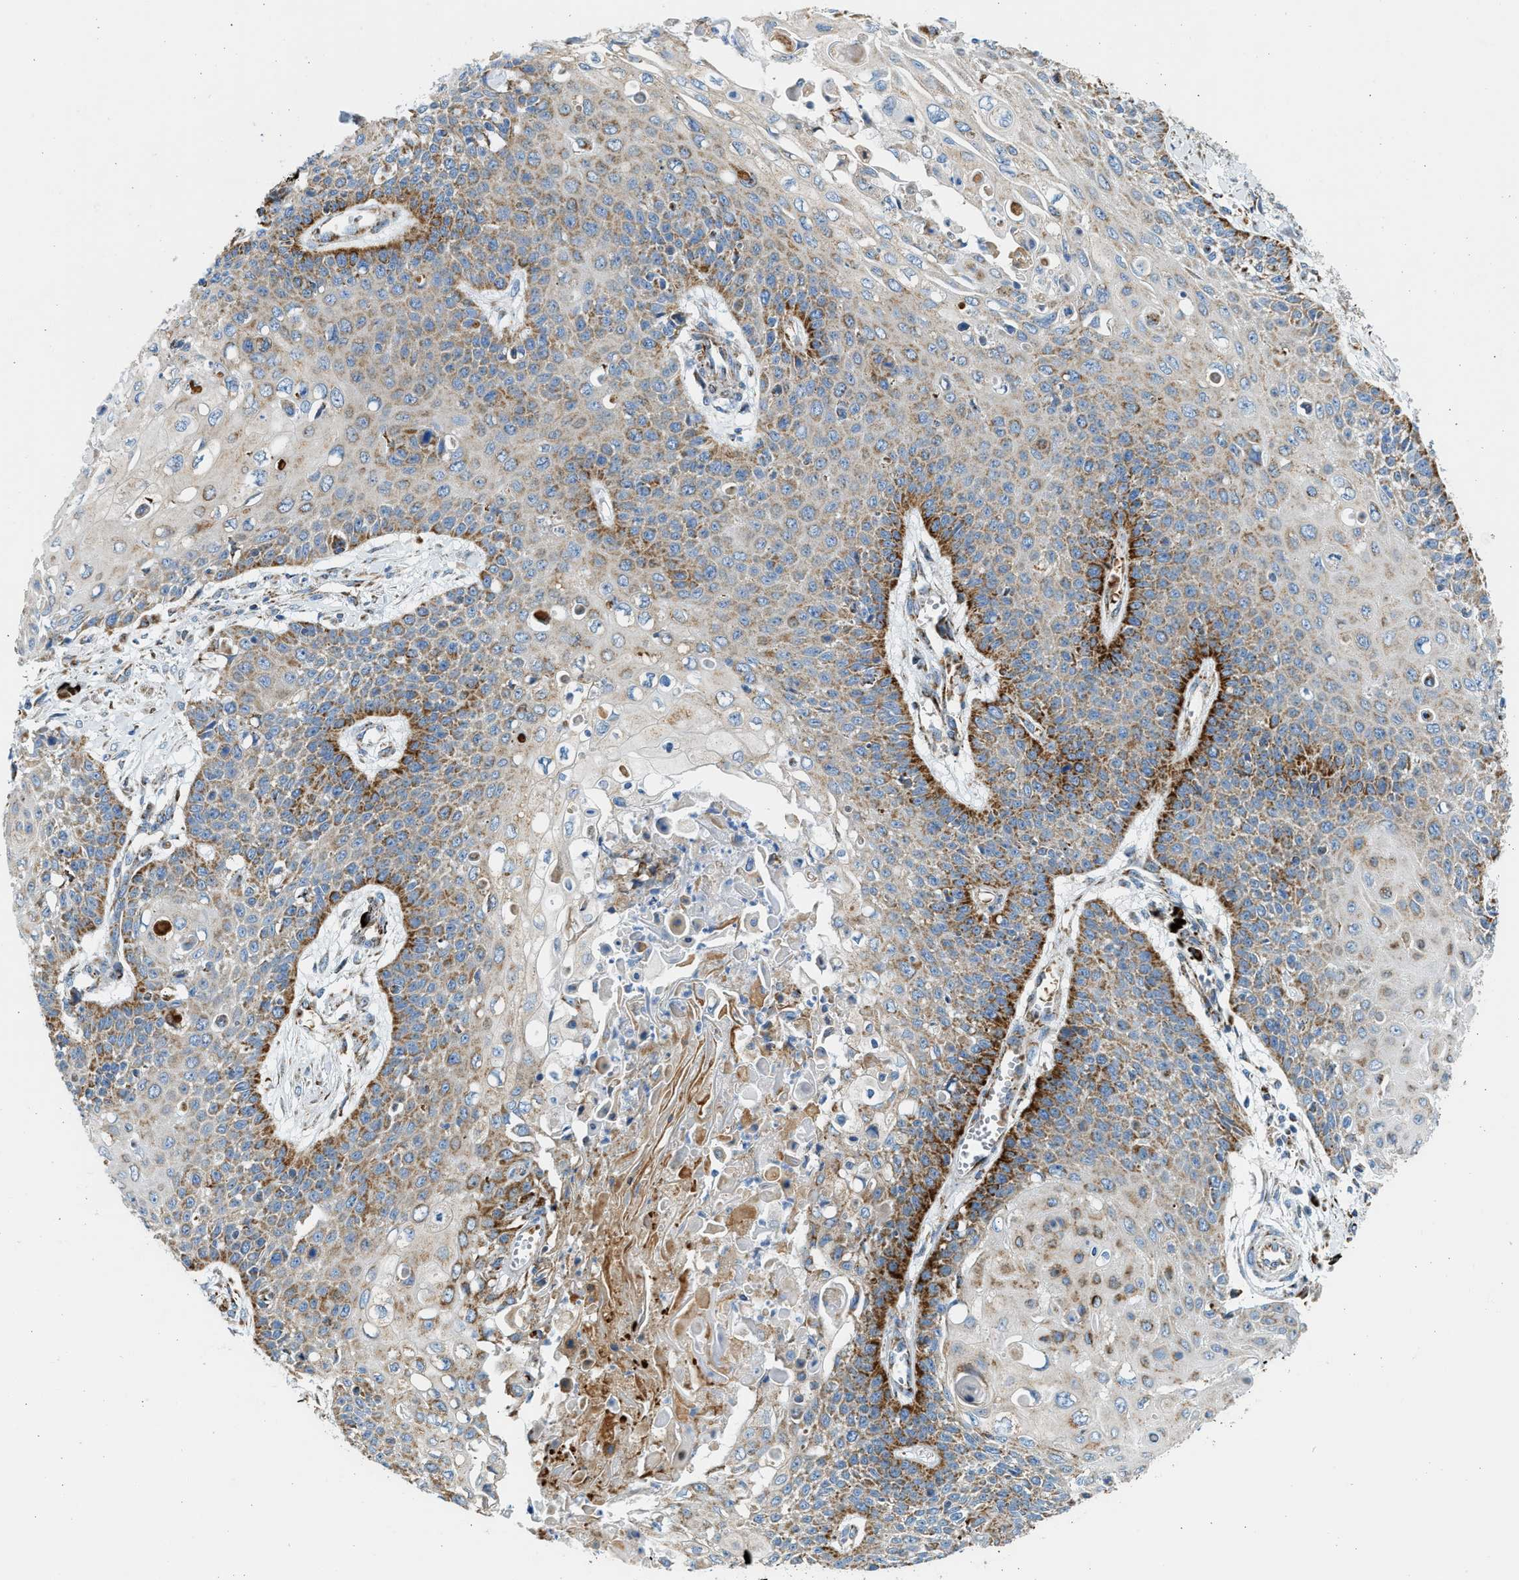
{"staining": {"intensity": "strong", "quantity": "<25%", "location": "cytoplasmic/membranous"}, "tissue": "cervical cancer", "cell_type": "Tumor cells", "image_type": "cancer", "snomed": [{"axis": "morphology", "description": "Squamous cell carcinoma, NOS"}, {"axis": "topography", "description": "Cervix"}], "caption": "Immunohistochemical staining of human squamous cell carcinoma (cervical) displays strong cytoplasmic/membranous protein staining in approximately <25% of tumor cells.", "gene": "KCNMB3", "patient": {"sex": "female", "age": 39}}